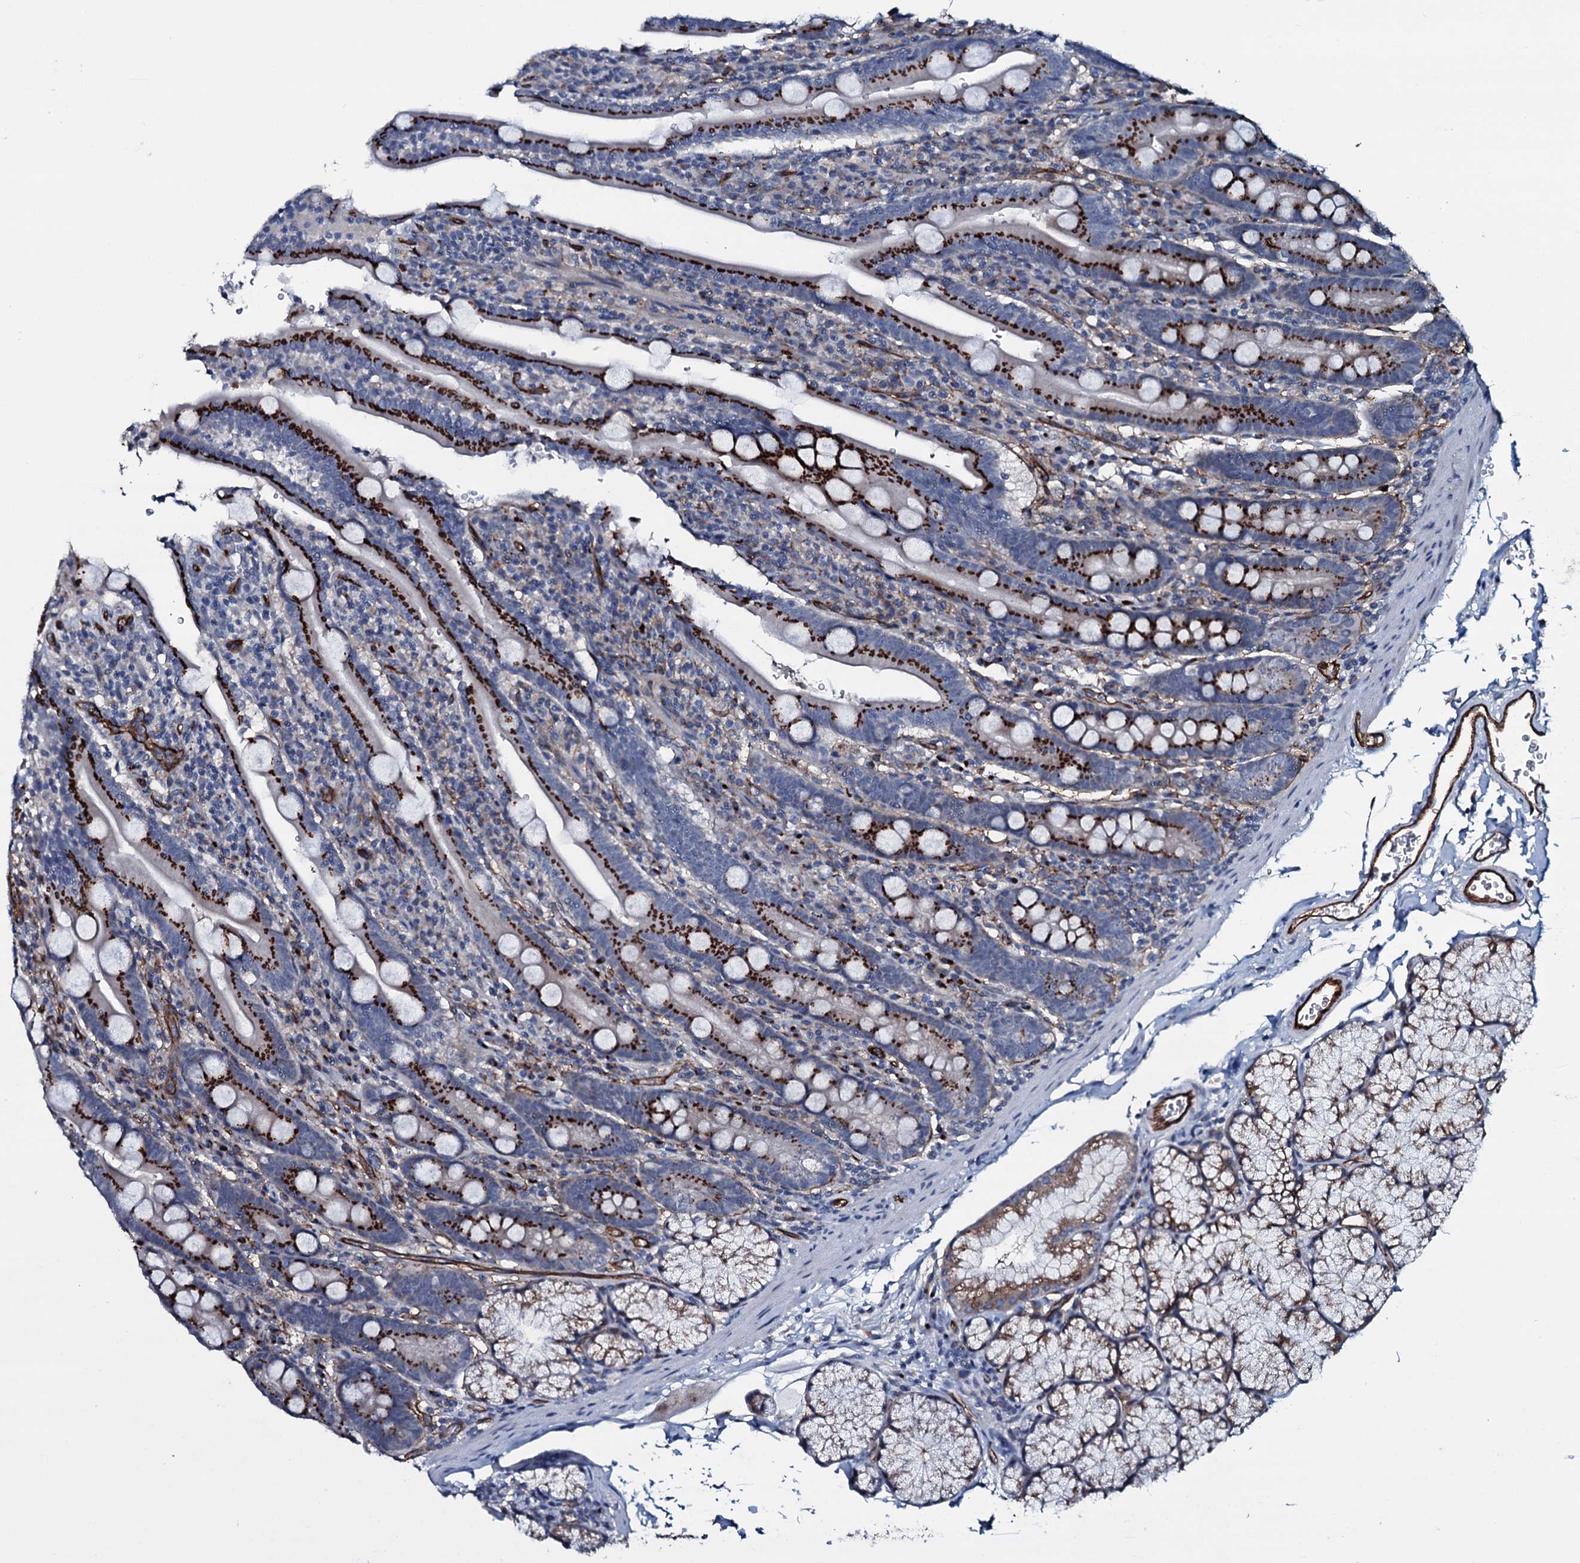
{"staining": {"intensity": "strong", "quantity": ">75%", "location": "cytoplasmic/membranous"}, "tissue": "duodenum", "cell_type": "Glandular cells", "image_type": "normal", "snomed": [{"axis": "morphology", "description": "Normal tissue, NOS"}, {"axis": "topography", "description": "Duodenum"}], "caption": "A histopathology image of duodenum stained for a protein demonstrates strong cytoplasmic/membranous brown staining in glandular cells. Nuclei are stained in blue.", "gene": "CLEC14A", "patient": {"sex": "male", "age": 35}}